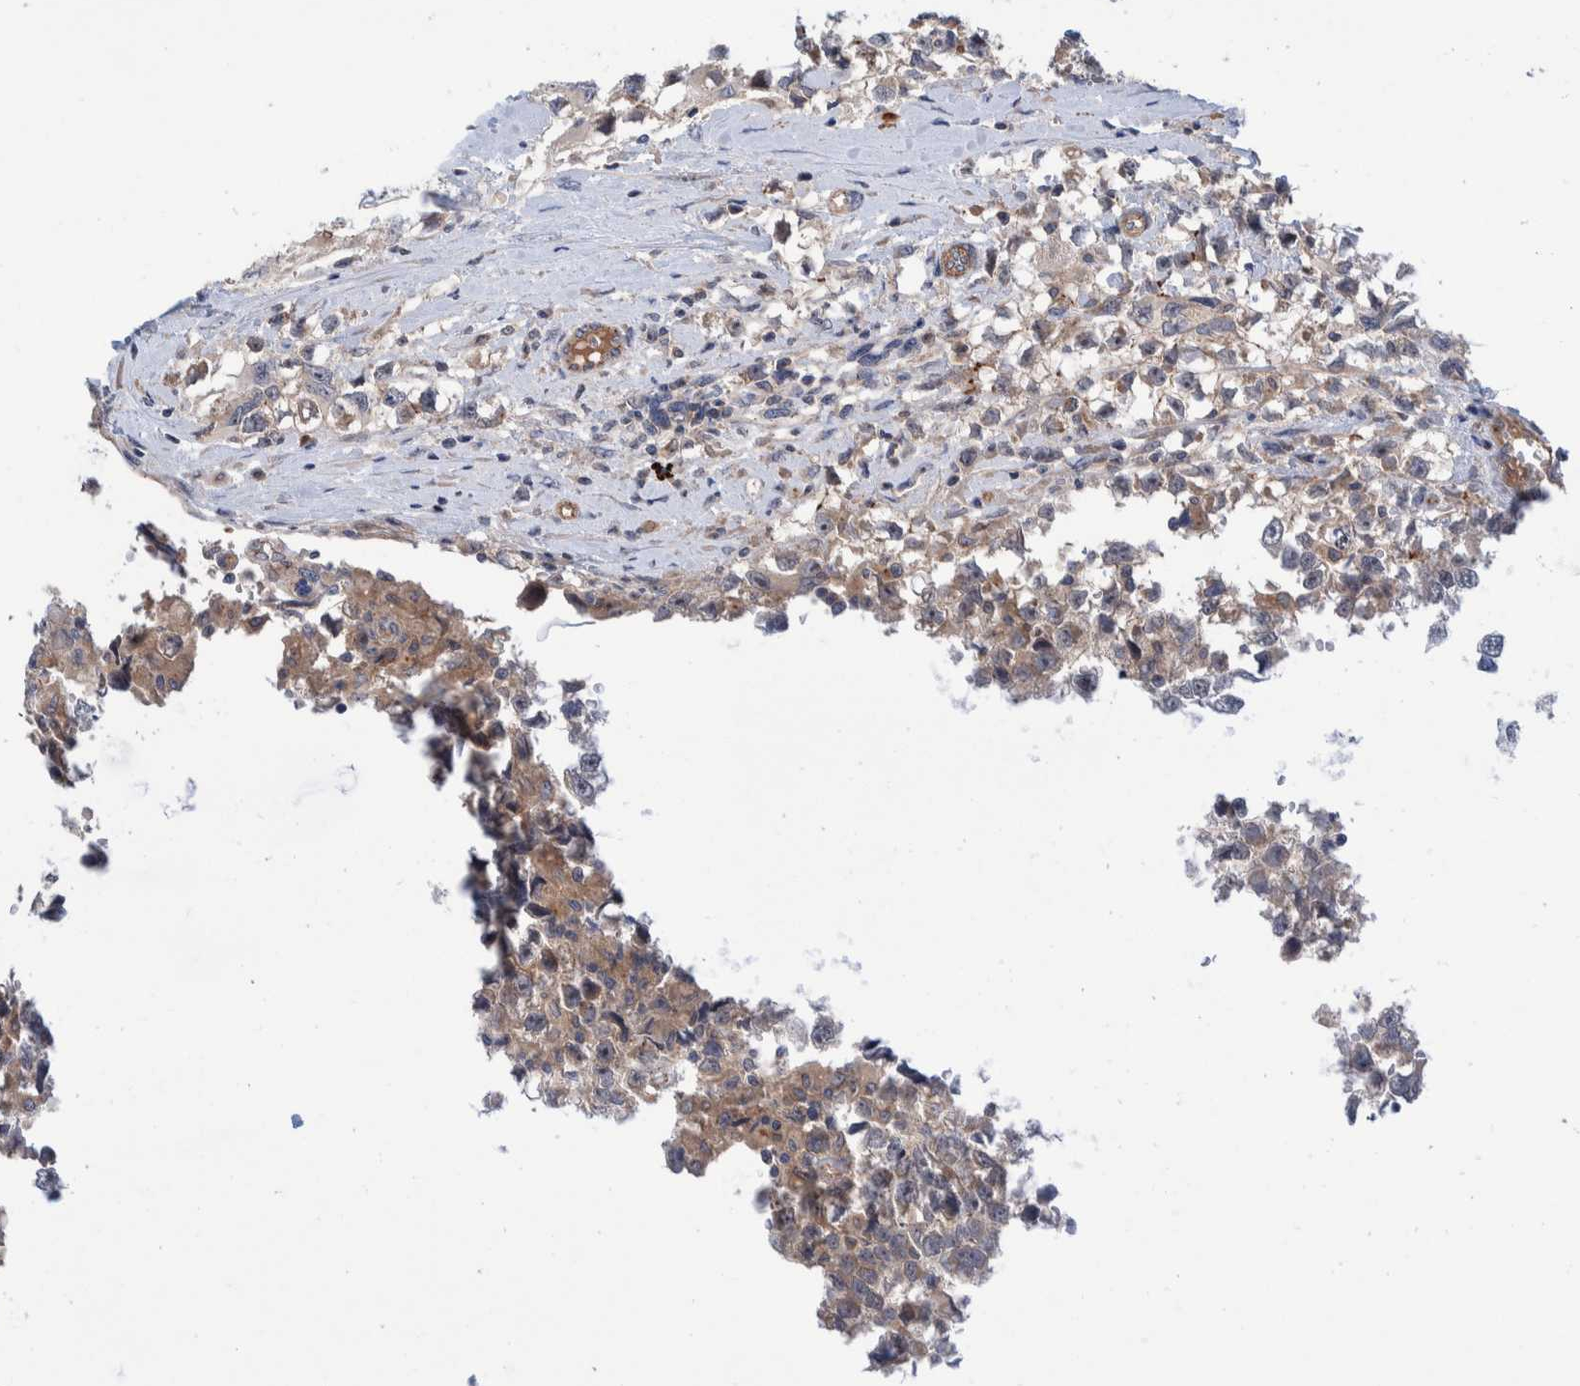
{"staining": {"intensity": "weak", "quantity": "<25%", "location": "cytoplasmic/membranous"}, "tissue": "testis cancer", "cell_type": "Tumor cells", "image_type": "cancer", "snomed": [{"axis": "morphology", "description": "Seminoma, NOS"}, {"axis": "morphology", "description": "Carcinoma, Embryonal, NOS"}, {"axis": "topography", "description": "Testis"}], "caption": "Human seminoma (testis) stained for a protein using IHC shows no expression in tumor cells.", "gene": "SLC25A10", "patient": {"sex": "male", "age": 51}}